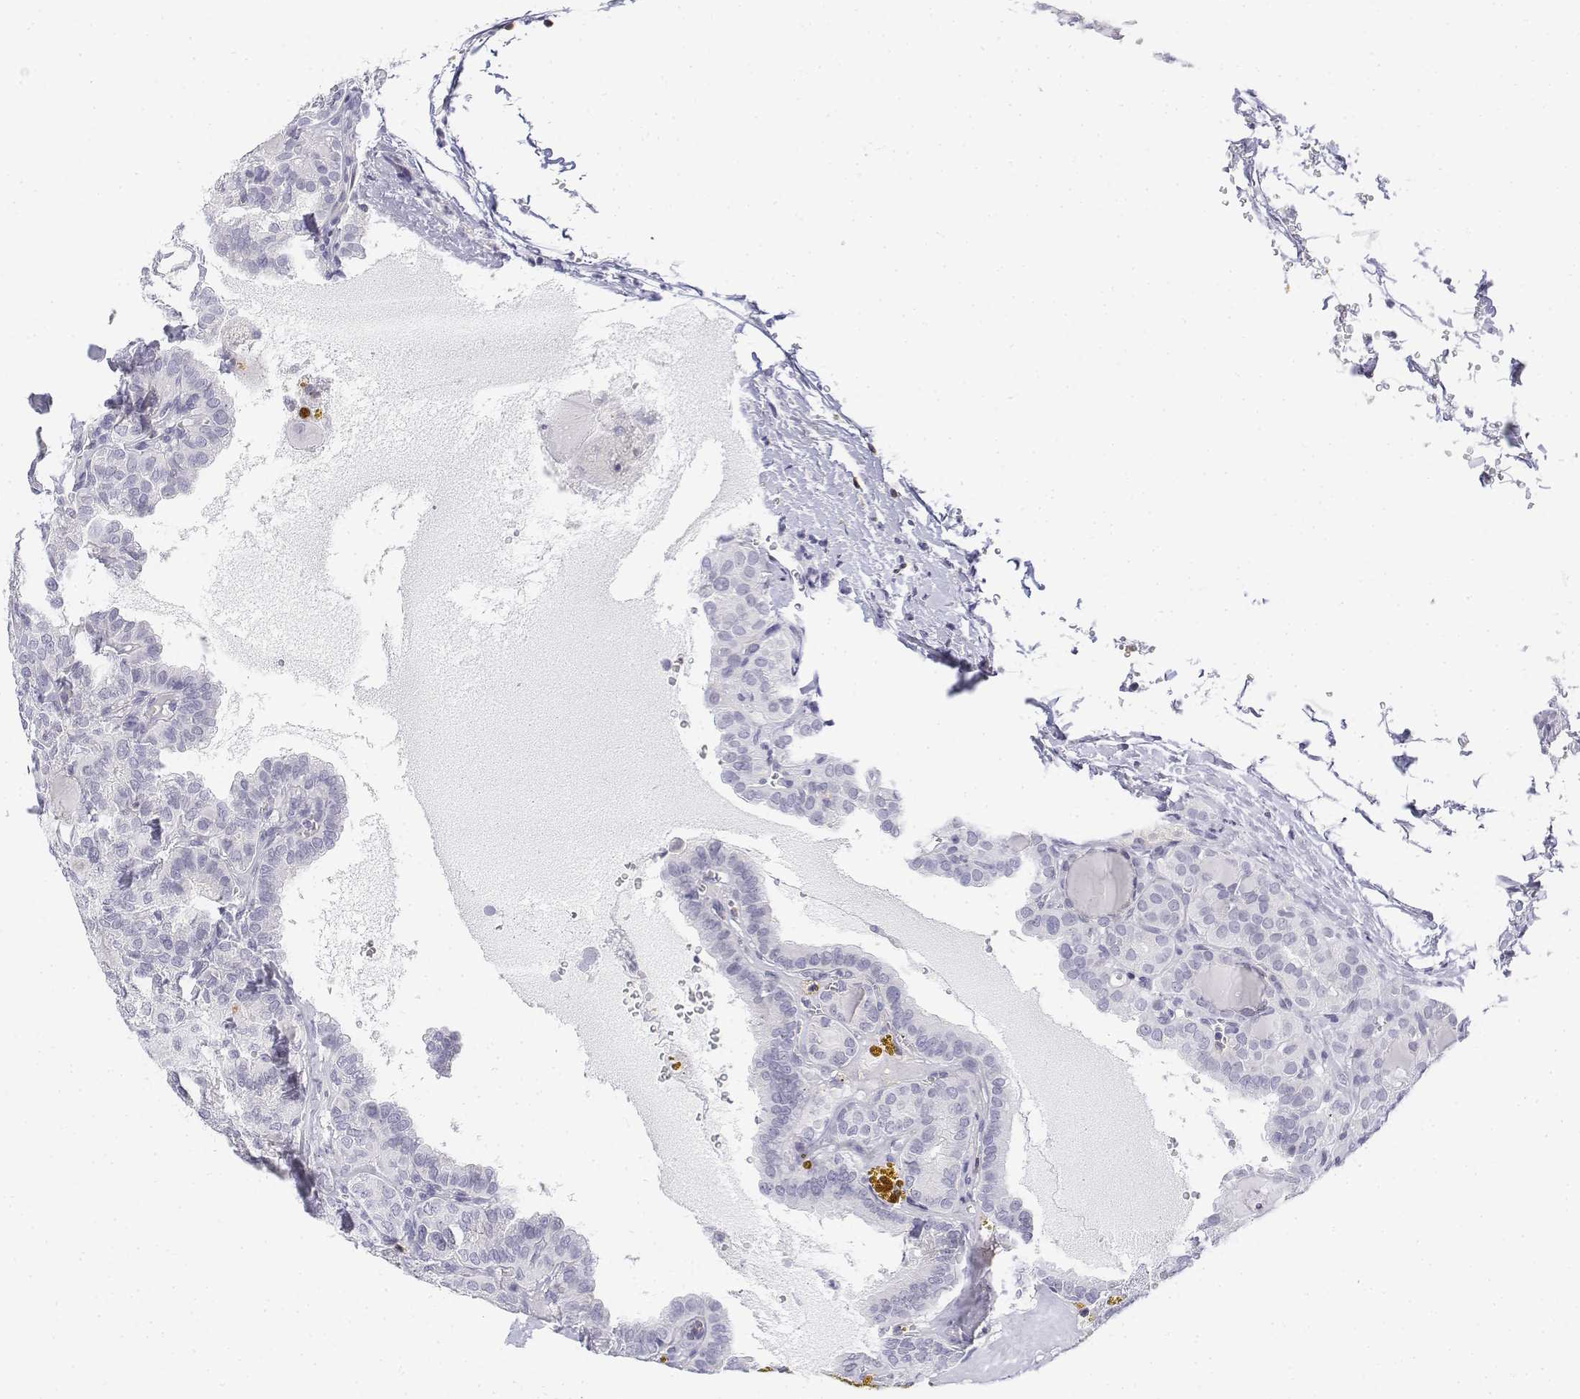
{"staining": {"intensity": "negative", "quantity": "none", "location": "none"}, "tissue": "thyroid cancer", "cell_type": "Tumor cells", "image_type": "cancer", "snomed": [{"axis": "morphology", "description": "Papillary adenocarcinoma, NOS"}, {"axis": "topography", "description": "Thyroid gland"}], "caption": "The image displays no significant positivity in tumor cells of thyroid cancer. Nuclei are stained in blue.", "gene": "CD3E", "patient": {"sex": "female", "age": 41}}